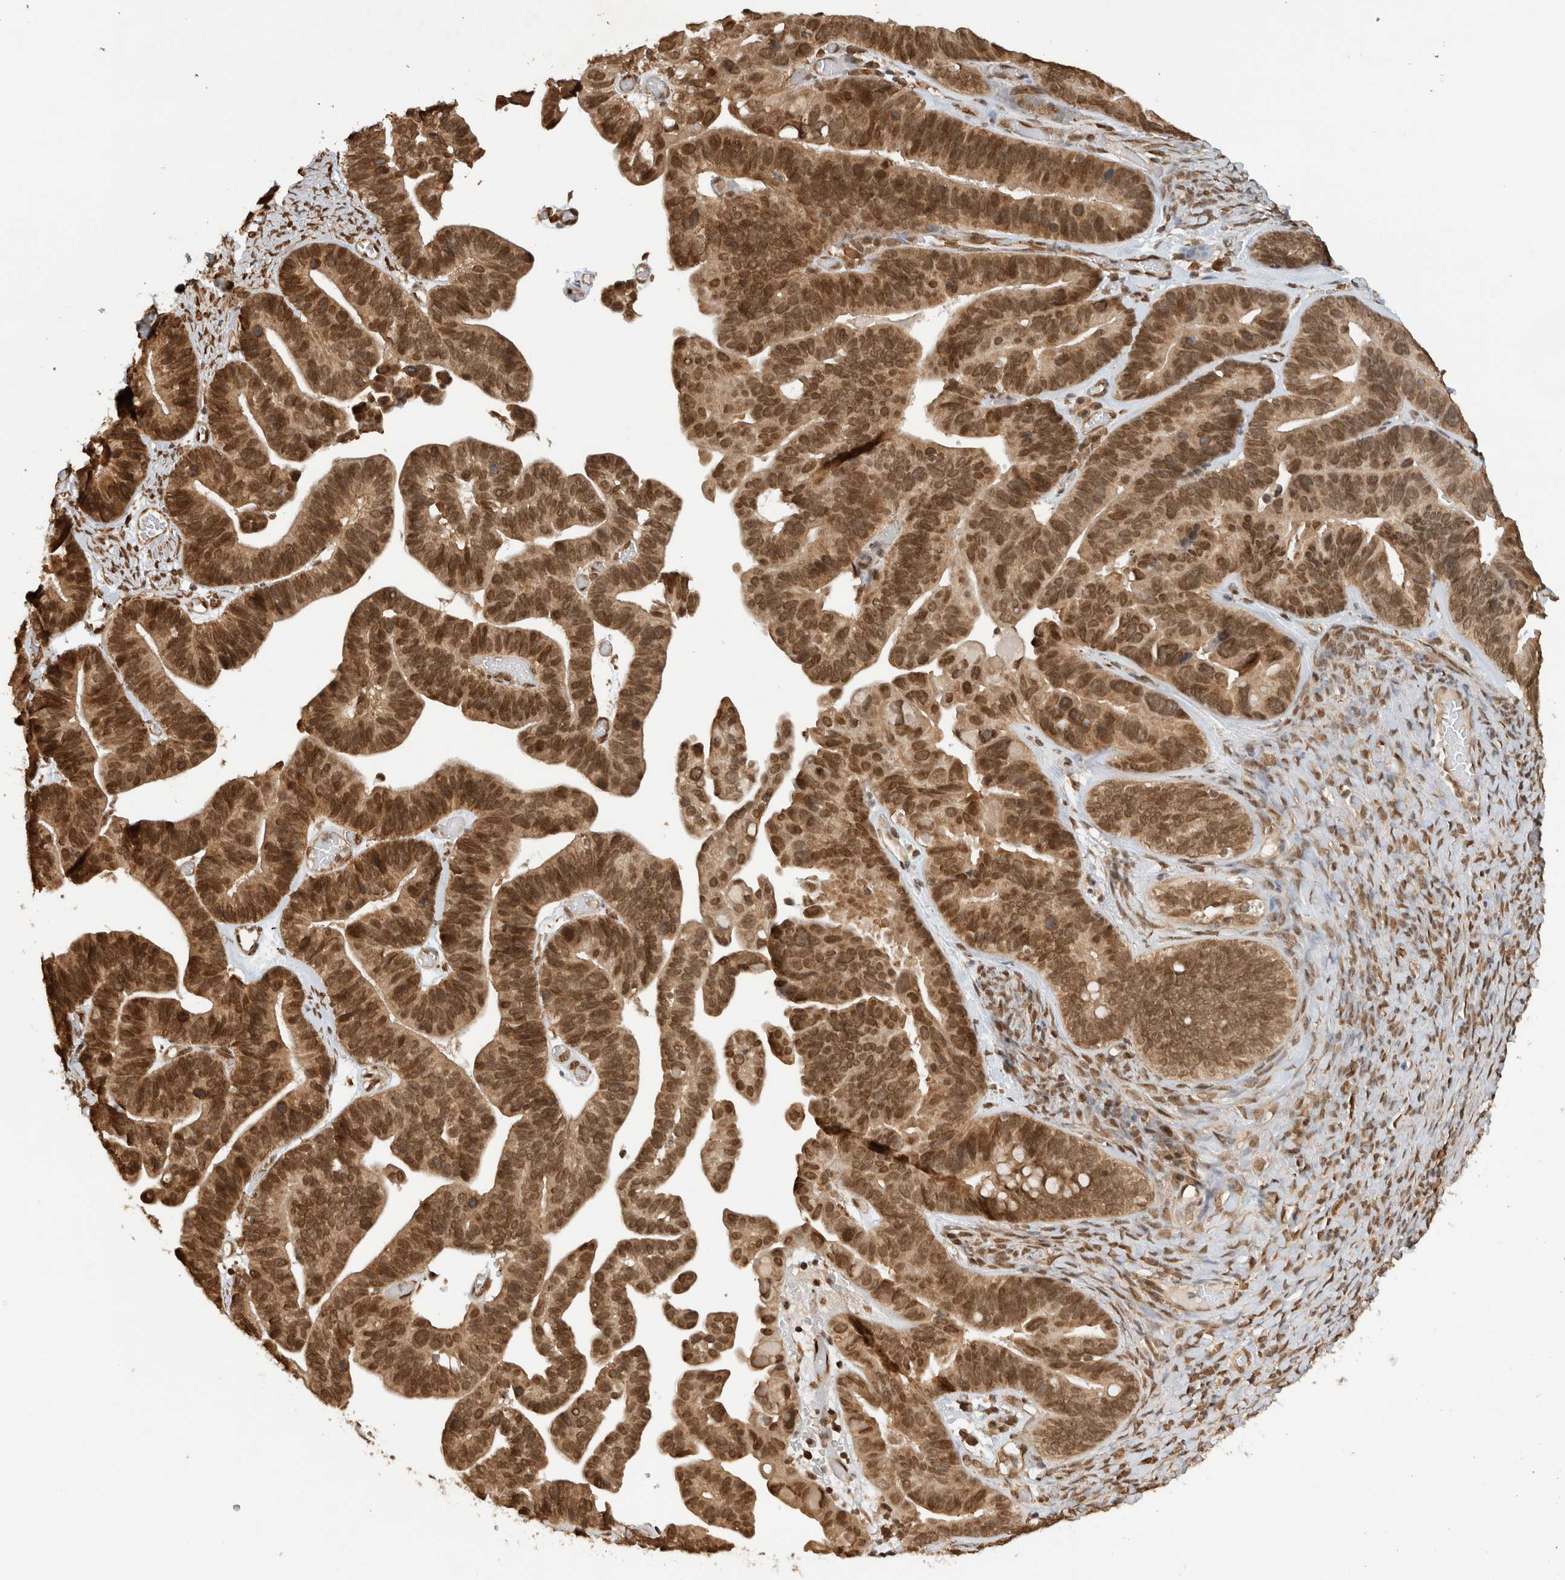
{"staining": {"intensity": "strong", "quantity": ">75%", "location": "cytoplasmic/membranous,nuclear"}, "tissue": "ovarian cancer", "cell_type": "Tumor cells", "image_type": "cancer", "snomed": [{"axis": "morphology", "description": "Cystadenocarcinoma, serous, NOS"}, {"axis": "topography", "description": "Ovary"}], "caption": "Human ovarian serous cystadenocarcinoma stained with a brown dye shows strong cytoplasmic/membranous and nuclear positive positivity in approximately >75% of tumor cells.", "gene": "C1orf21", "patient": {"sex": "female", "age": 56}}